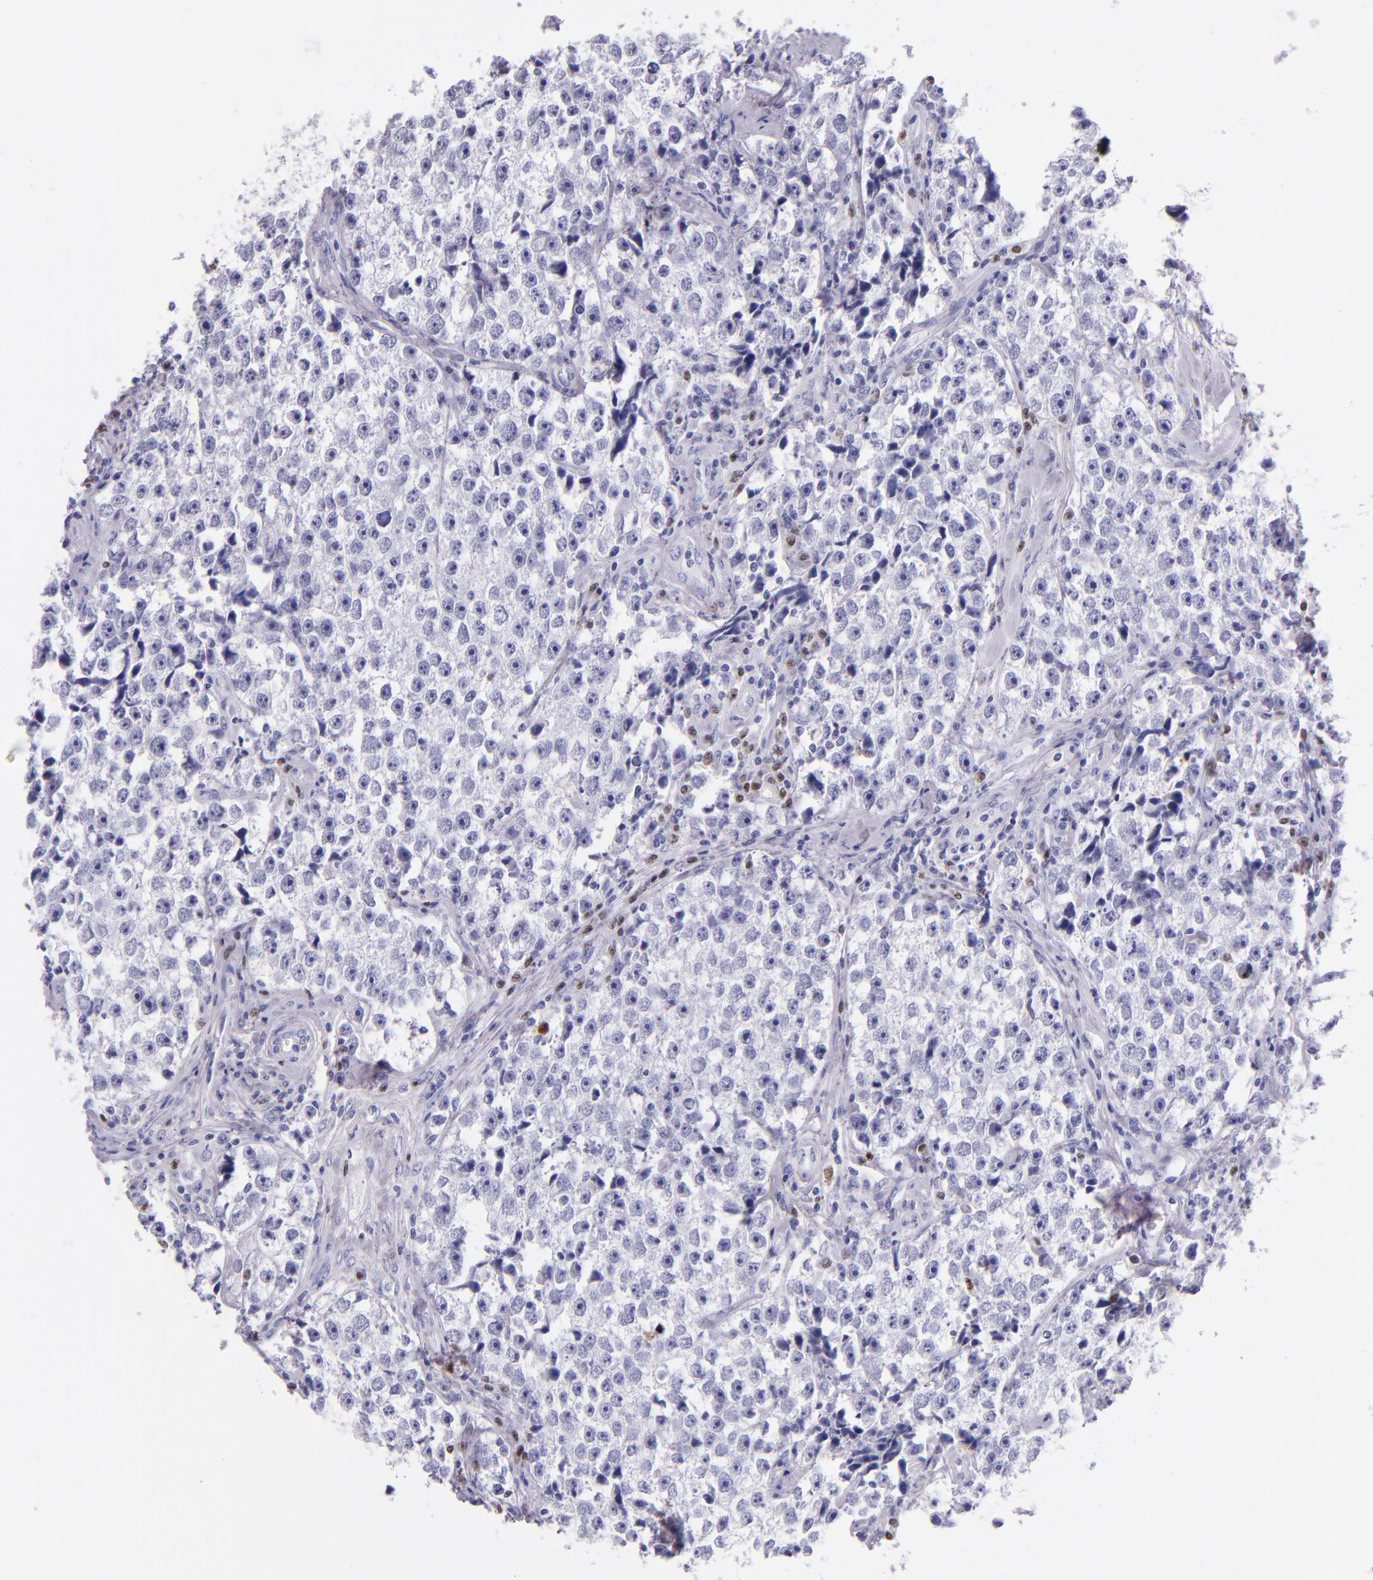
{"staining": {"intensity": "negative", "quantity": "none", "location": "none"}, "tissue": "testis cancer", "cell_type": "Tumor cells", "image_type": "cancer", "snomed": [{"axis": "morphology", "description": "Seminoma, NOS"}, {"axis": "topography", "description": "Testis"}], "caption": "Testis seminoma stained for a protein using IHC demonstrates no staining tumor cells.", "gene": "IRF4", "patient": {"sex": "male", "age": 32}}